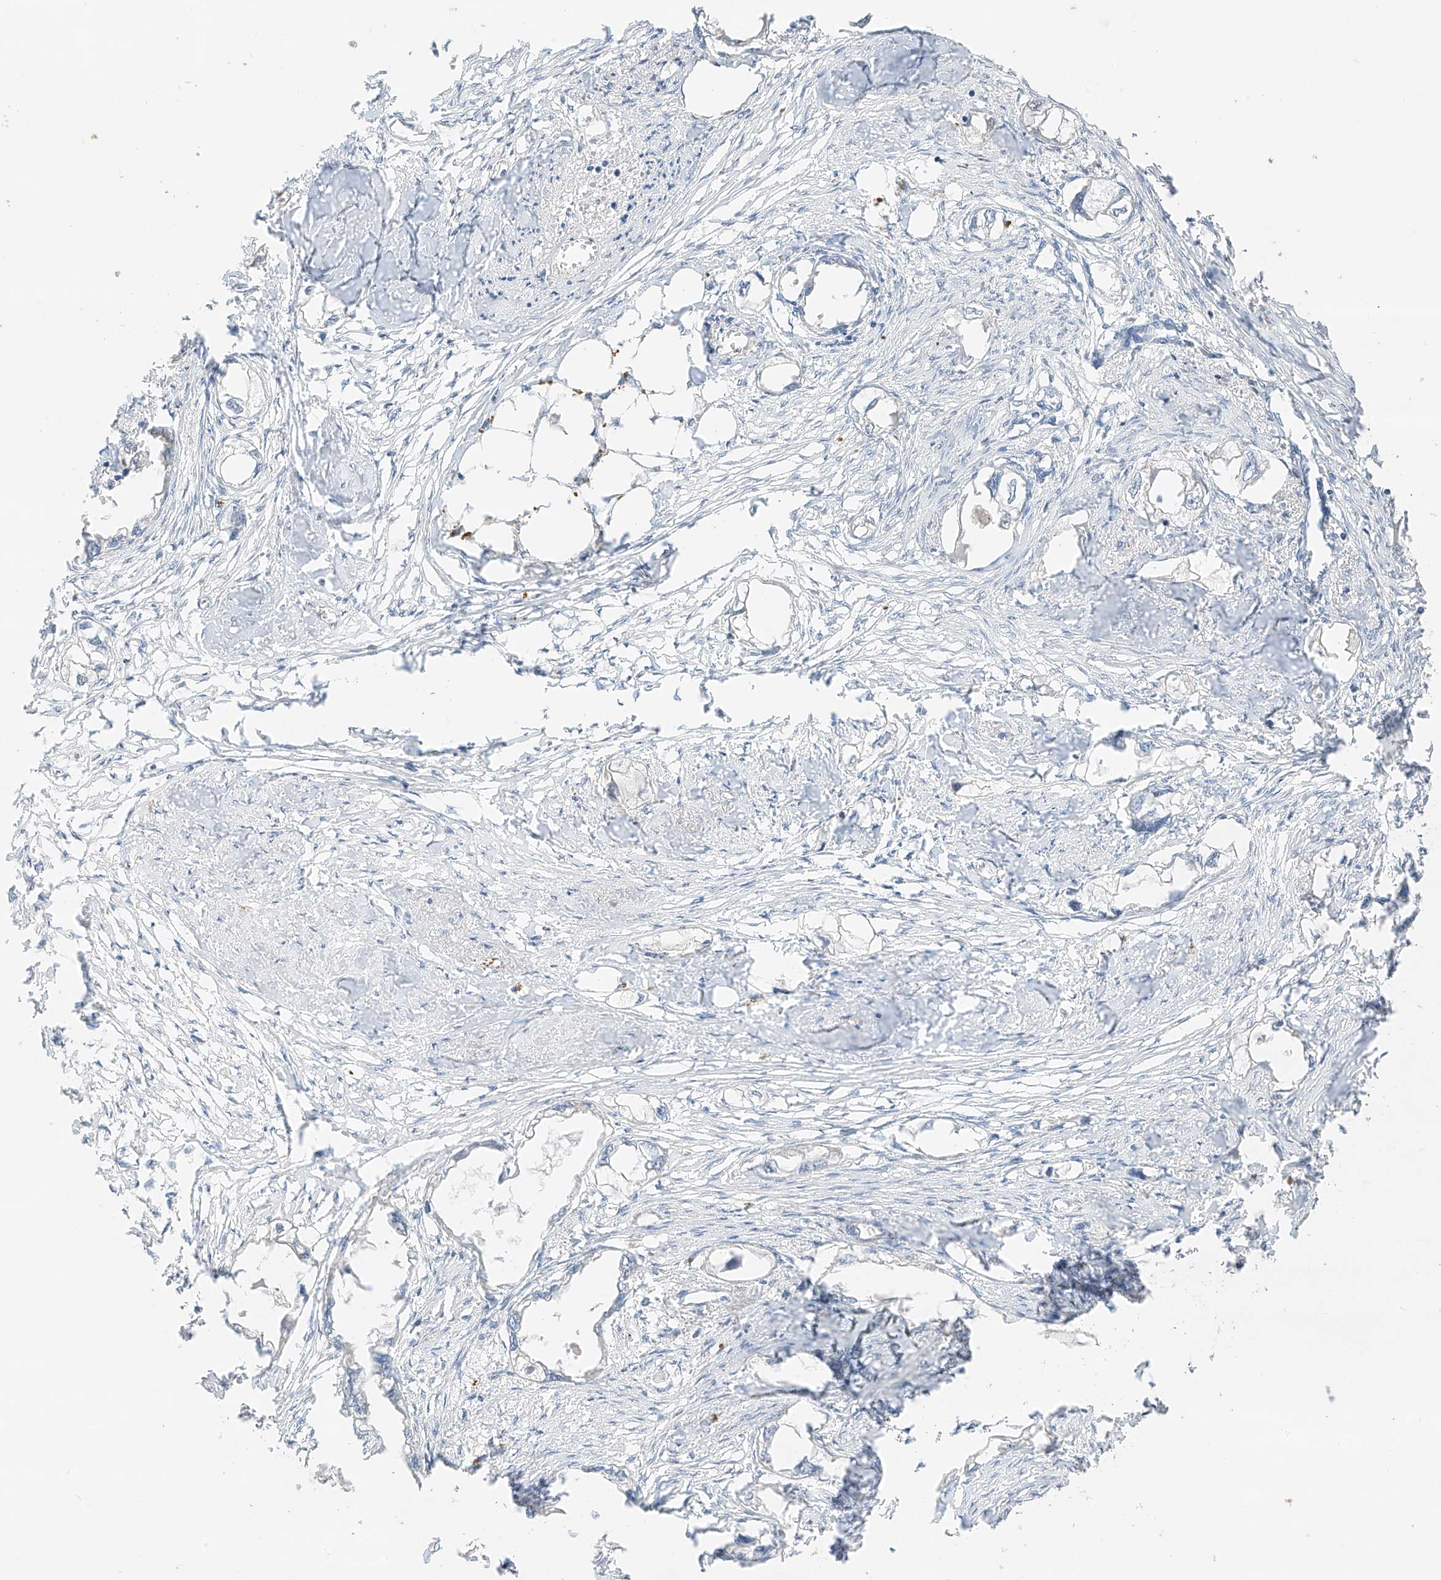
{"staining": {"intensity": "negative", "quantity": "none", "location": "none"}, "tissue": "endometrial cancer", "cell_type": "Tumor cells", "image_type": "cancer", "snomed": [{"axis": "morphology", "description": "Adenocarcinoma, NOS"}, {"axis": "morphology", "description": "Adenocarcinoma, metastatic, NOS"}, {"axis": "topography", "description": "Adipose tissue"}, {"axis": "topography", "description": "Endometrium"}], "caption": "The image reveals no significant staining in tumor cells of endometrial adenocarcinoma.", "gene": "CAPN13", "patient": {"sex": "female", "age": 67}}